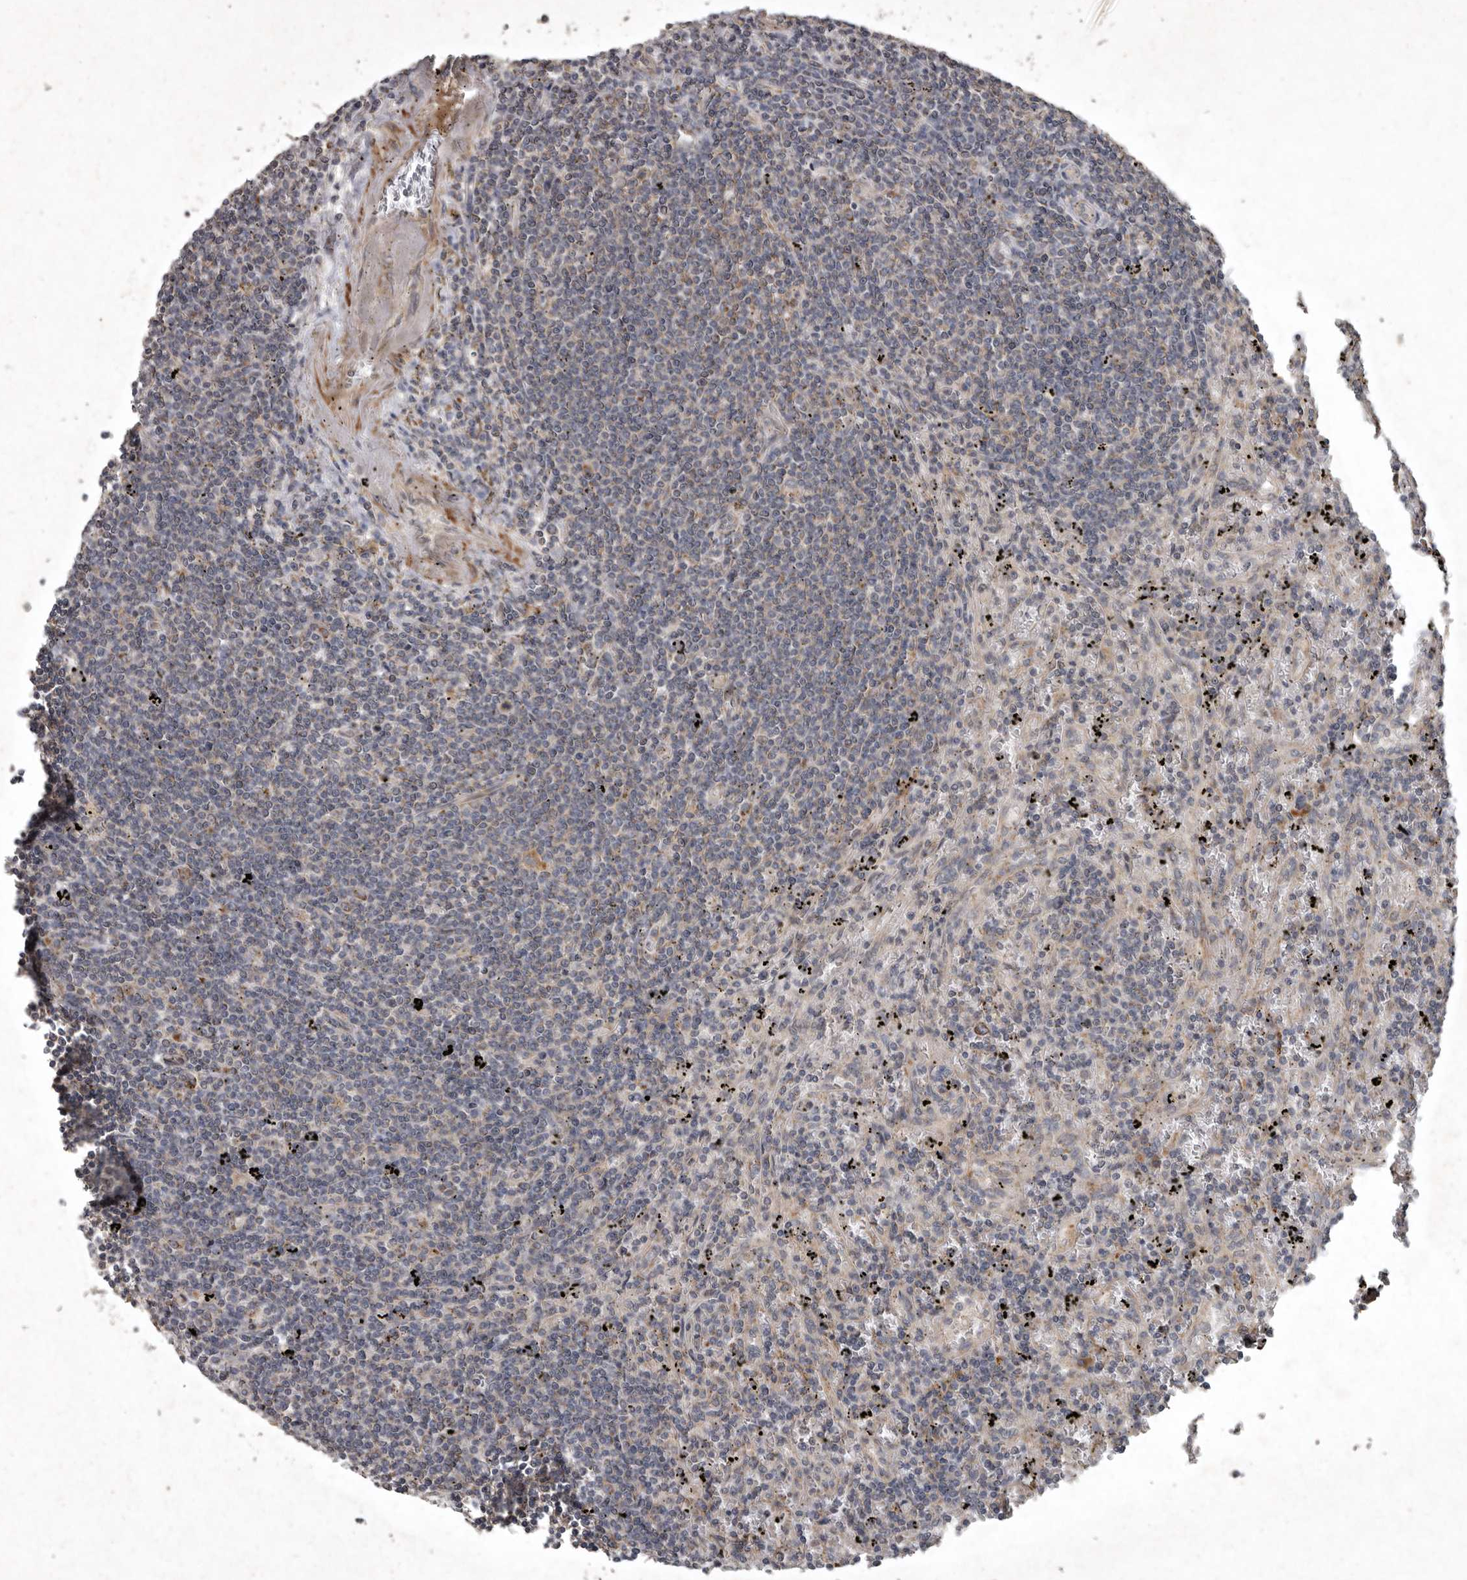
{"staining": {"intensity": "negative", "quantity": "none", "location": "none"}, "tissue": "lymphoma", "cell_type": "Tumor cells", "image_type": "cancer", "snomed": [{"axis": "morphology", "description": "Malignant lymphoma, non-Hodgkin's type, Low grade"}, {"axis": "topography", "description": "Spleen"}], "caption": "Immunohistochemistry (IHC) of low-grade malignant lymphoma, non-Hodgkin's type shows no staining in tumor cells. (DAB immunohistochemistry (IHC), high magnification).", "gene": "MRPS15", "patient": {"sex": "male", "age": 76}}